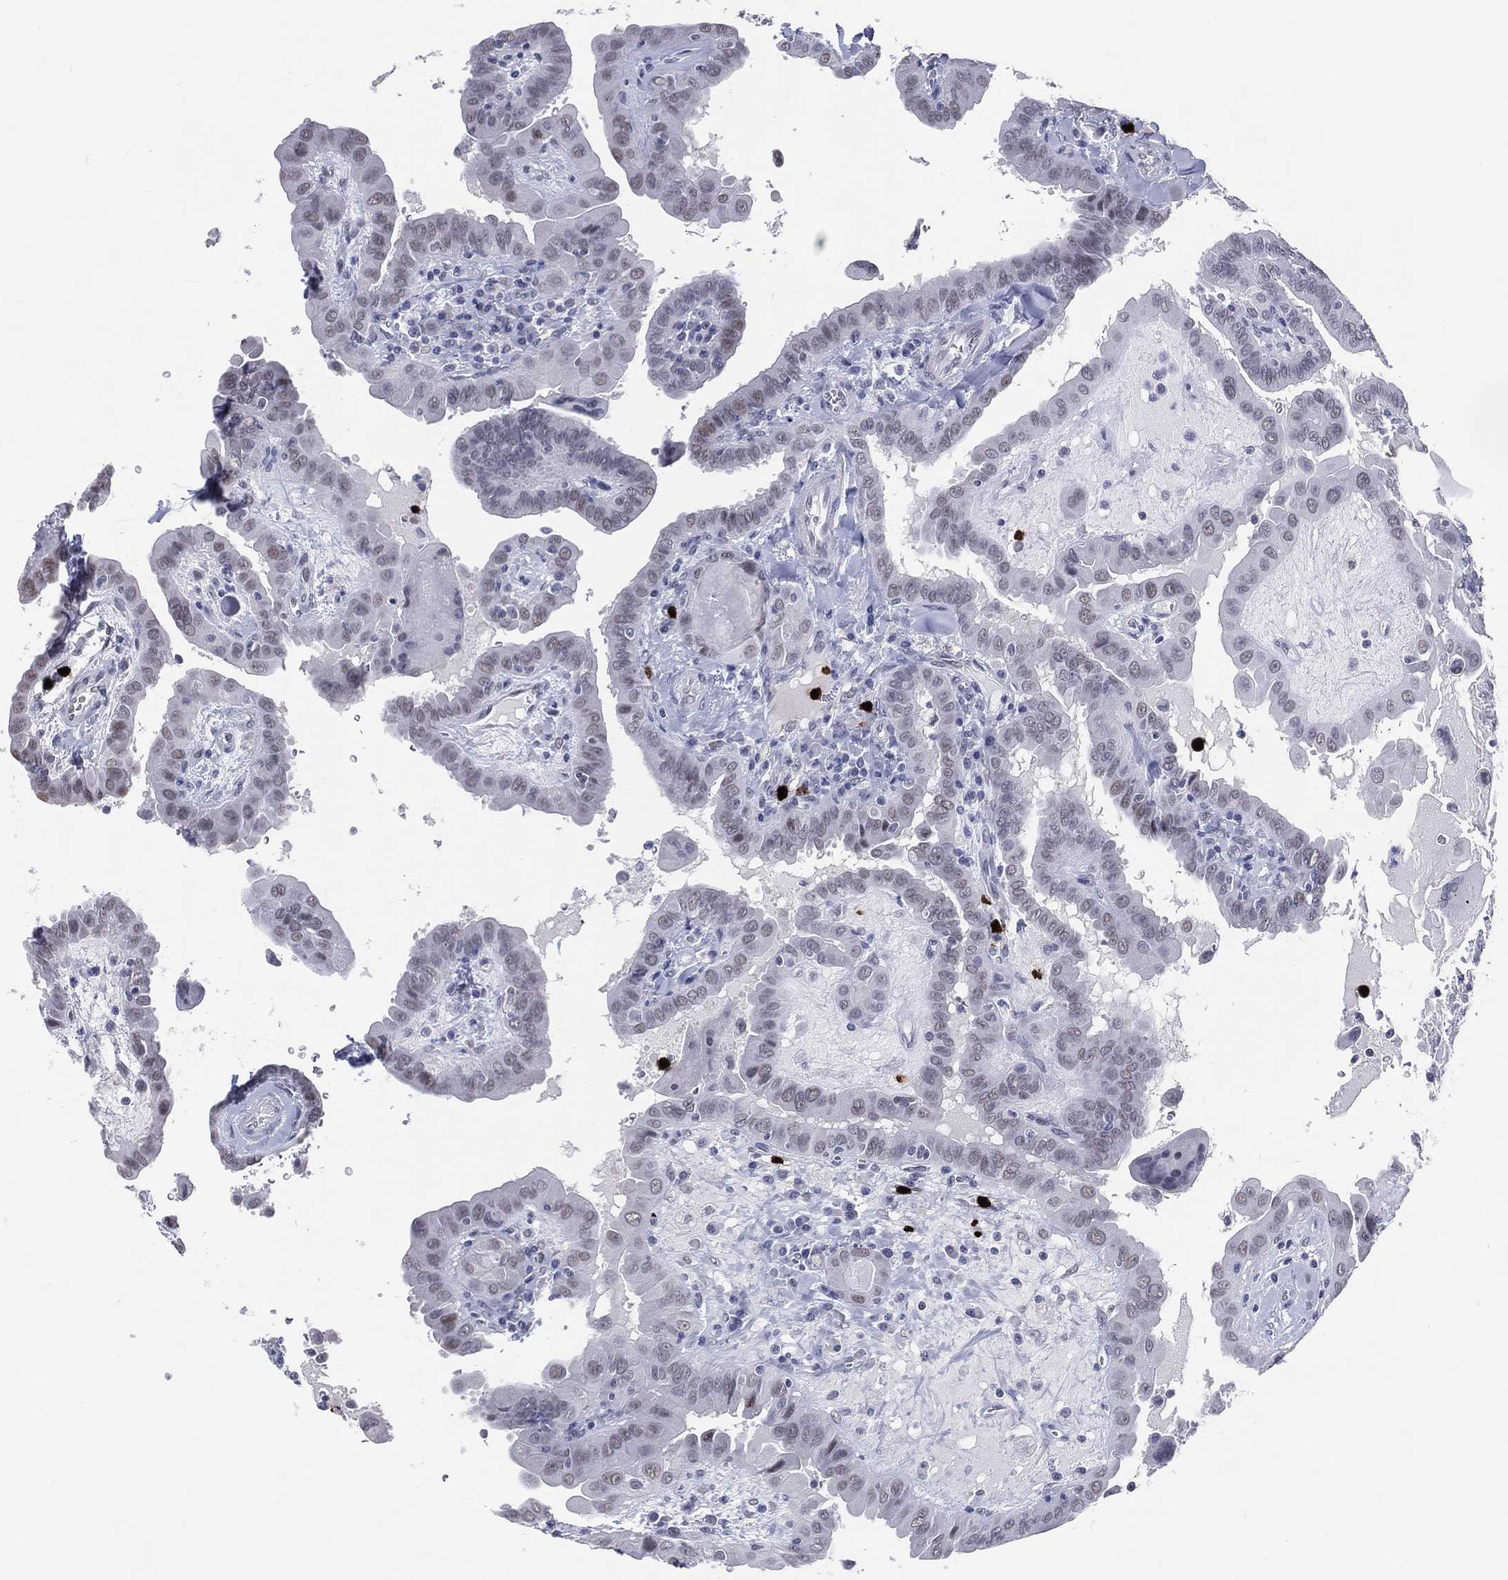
{"staining": {"intensity": "negative", "quantity": "none", "location": "none"}, "tissue": "thyroid cancer", "cell_type": "Tumor cells", "image_type": "cancer", "snomed": [{"axis": "morphology", "description": "Papillary adenocarcinoma, NOS"}, {"axis": "topography", "description": "Thyroid gland"}], "caption": "Photomicrograph shows no protein positivity in tumor cells of thyroid papillary adenocarcinoma tissue.", "gene": "CFAP58", "patient": {"sex": "female", "age": 37}}